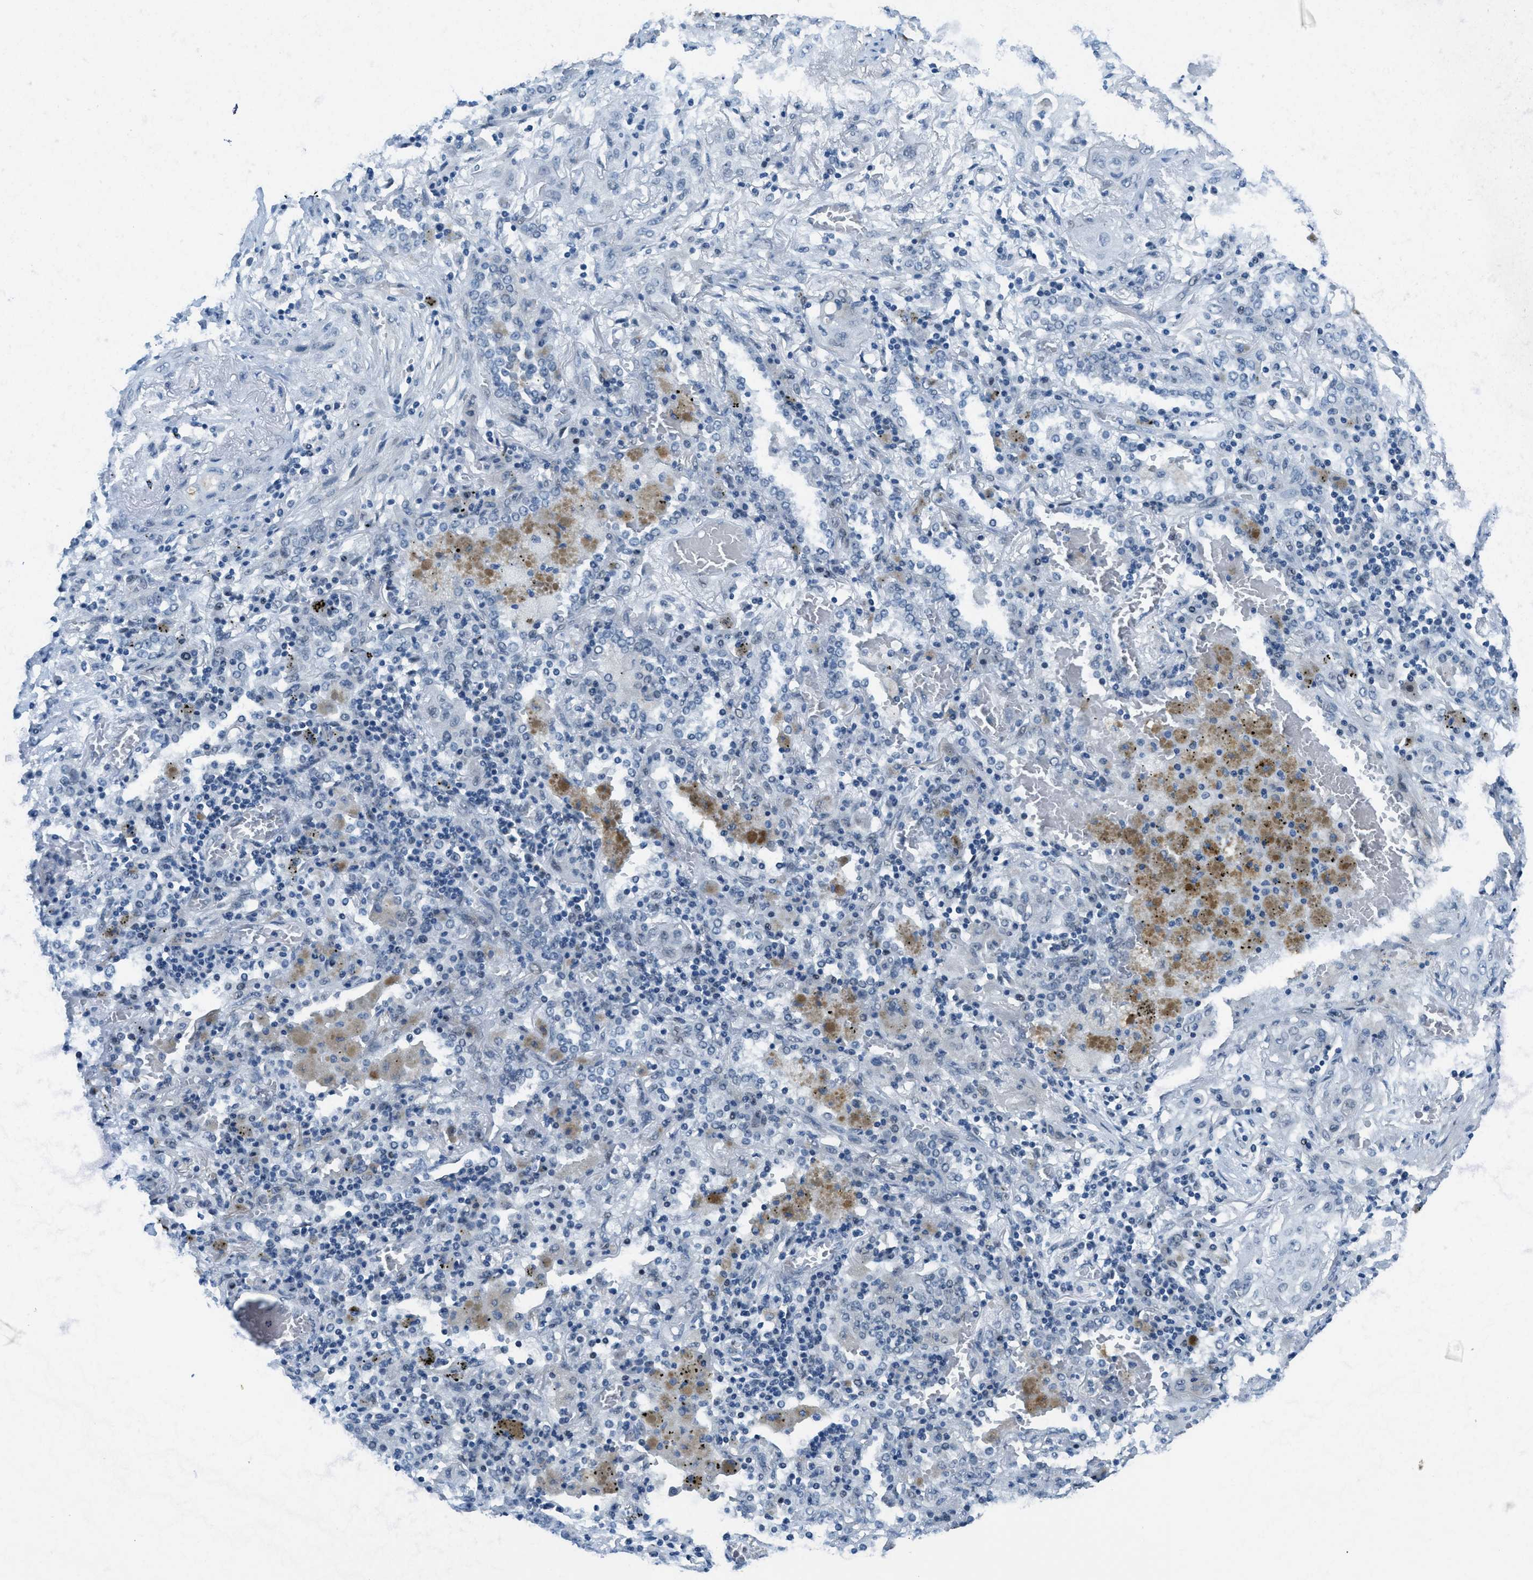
{"staining": {"intensity": "negative", "quantity": "none", "location": "none"}, "tissue": "lung cancer", "cell_type": "Tumor cells", "image_type": "cancer", "snomed": [{"axis": "morphology", "description": "Squamous cell carcinoma, NOS"}, {"axis": "topography", "description": "Lung"}], "caption": "Immunohistochemistry micrograph of neoplastic tissue: lung squamous cell carcinoma stained with DAB shows no significant protein staining in tumor cells. (DAB (3,3'-diaminobenzidine) immunohistochemistry (IHC) visualized using brightfield microscopy, high magnification).", "gene": "TTC13", "patient": {"sex": "female", "age": 47}}